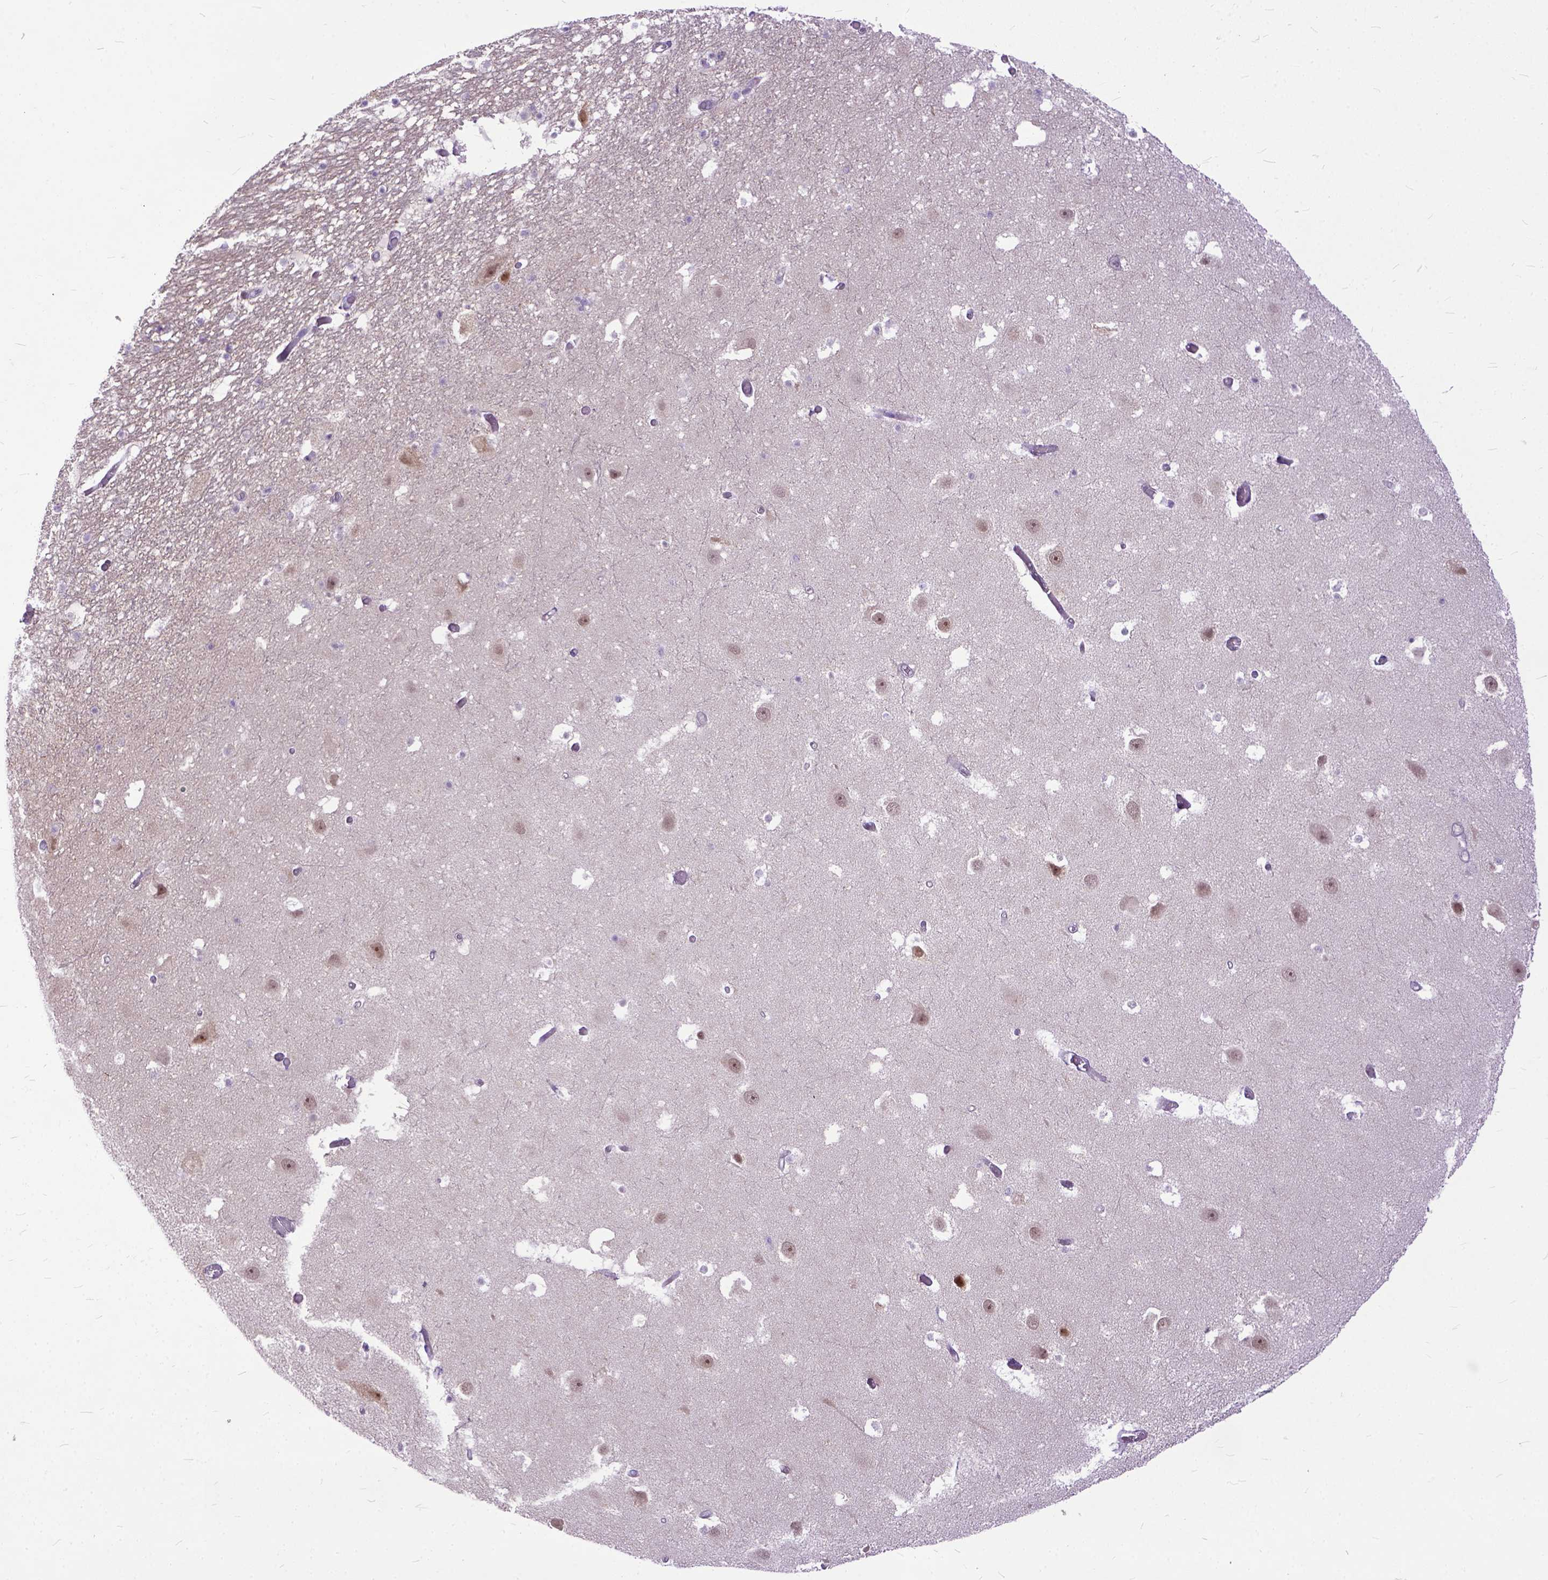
{"staining": {"intensity": "weak", "quantity": "<25%", "location": "nuclear"}, "tissue": "hippocampus", "cell_type": "Glial cells", "image_type": "normal", "snomed": [{"axis": "morphology", "description": "Normal tissue, NOS"}, {"axis": "topography", "description": "Hippocampus"}], "caption": "Immunohistochemistry (IHC) micrograph of unremarkable hippocampus: hippocampus stained with DAB (3,3'-diaminobenzidine) shows no significant protein positivity in glial cells. The staining is performed using DAB (3,3'-diaminobenzidine) brown chromogen with nuclei counter-stained in using hematoxylin.", "gene": "TCEAL7", "patient": {"sex": "male", "age": 26}}